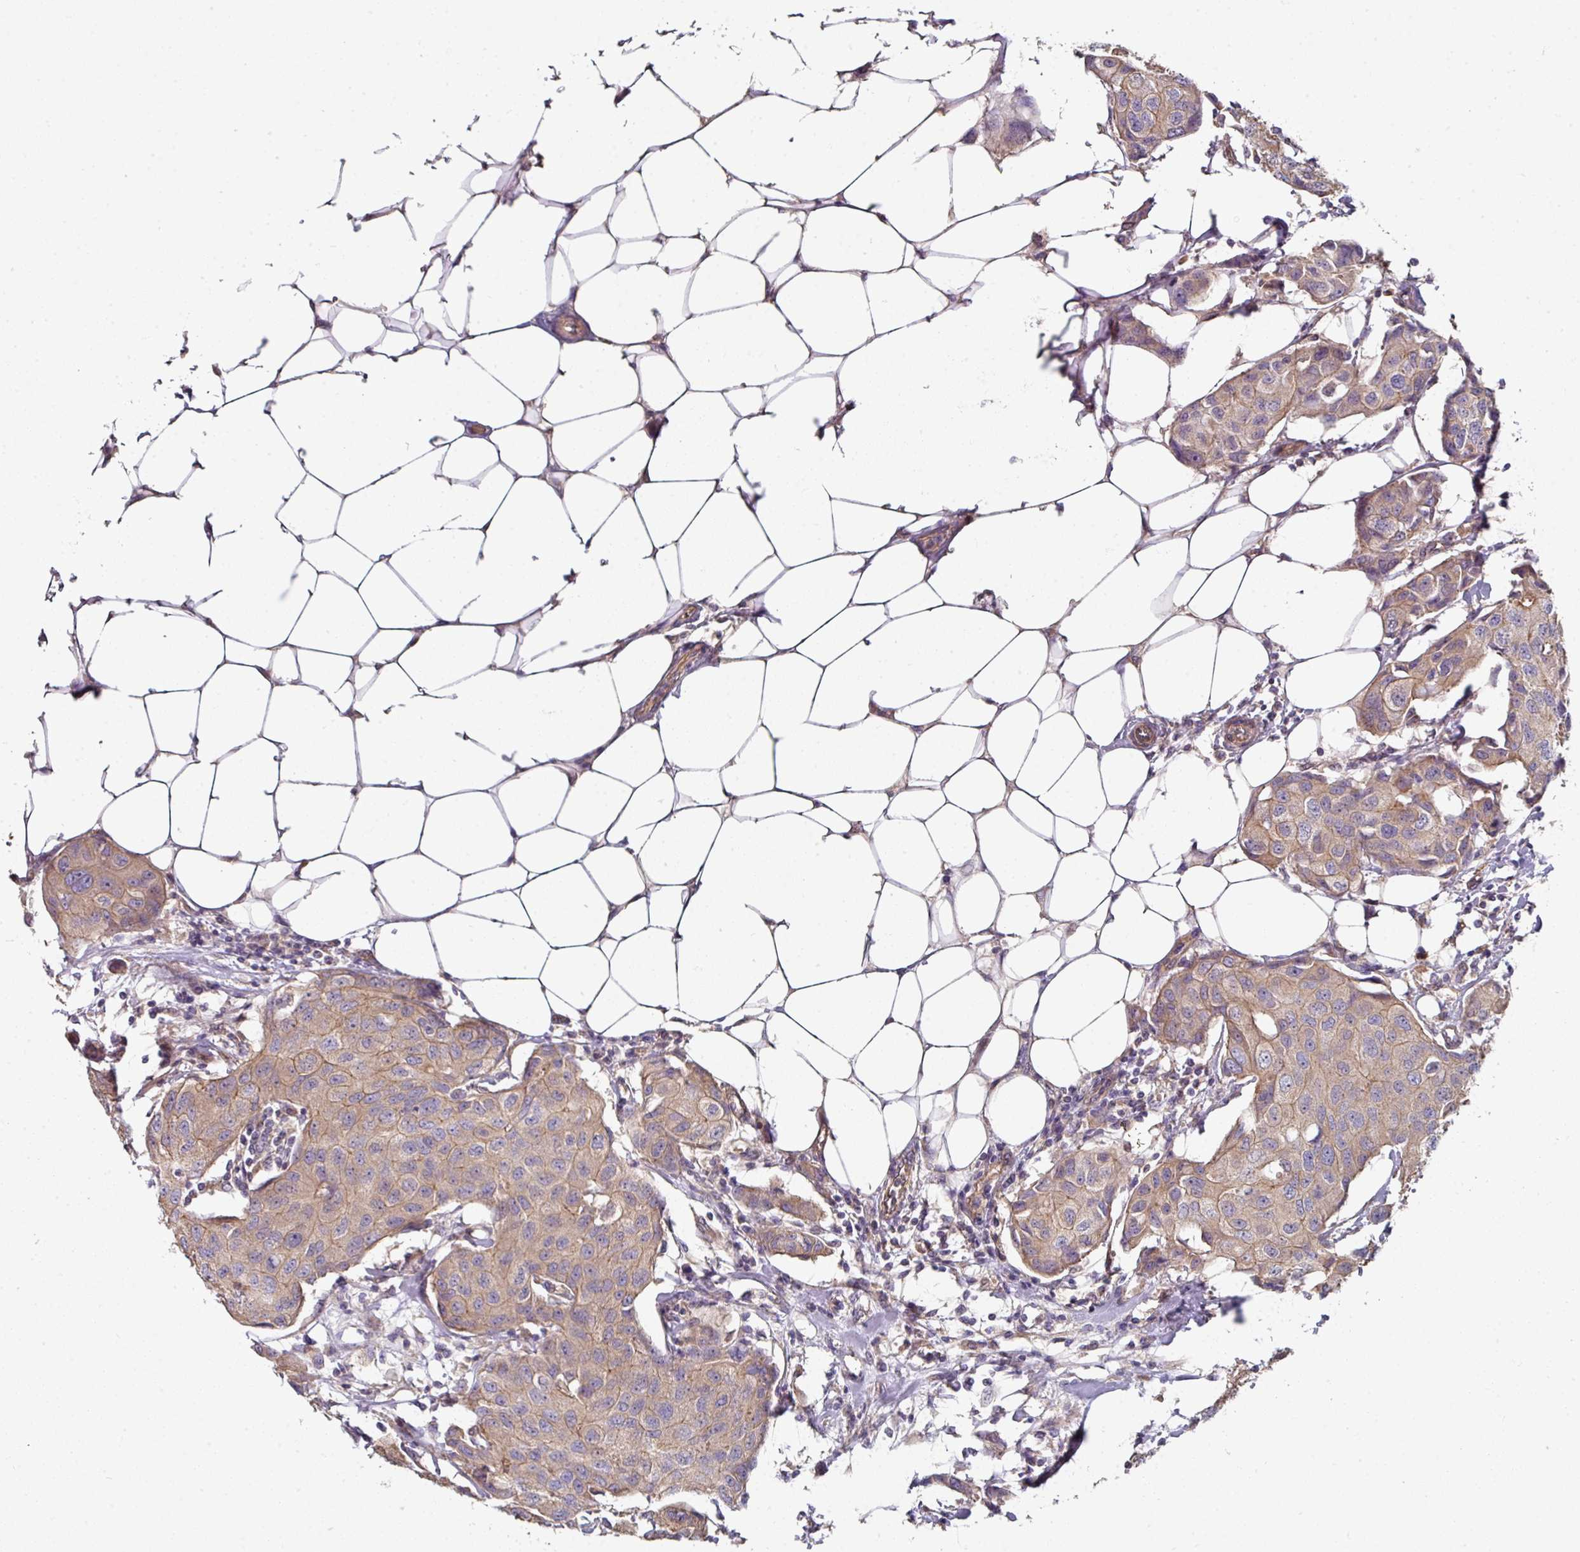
{"staining": {"intensity": "weak", "quantity": "<25%", "location": "cytoplasmic/membranous"}, "tissue": "breast cancer", "cell_type": "Tumor cells", "image_type": "cancer", "snomed": [{"axis": "morphology", "description": "Duct carcinoma"}, {"axis": "topography", "description": "Breast"}, {"axis": "topography", "description": "Lymph node"}], "caption": "IHC micrograph of neoplastic tissue: human breast intraductal carcinoma stained with DAB (3,3'-diaminobenzidine) demonstrates no significant protein expression in tumor cells. (Immunohistochemistry, brightfield microscopy, high magnification).", "gene": "C4orf48", "patient": {"sex": "female", "age": 80}}